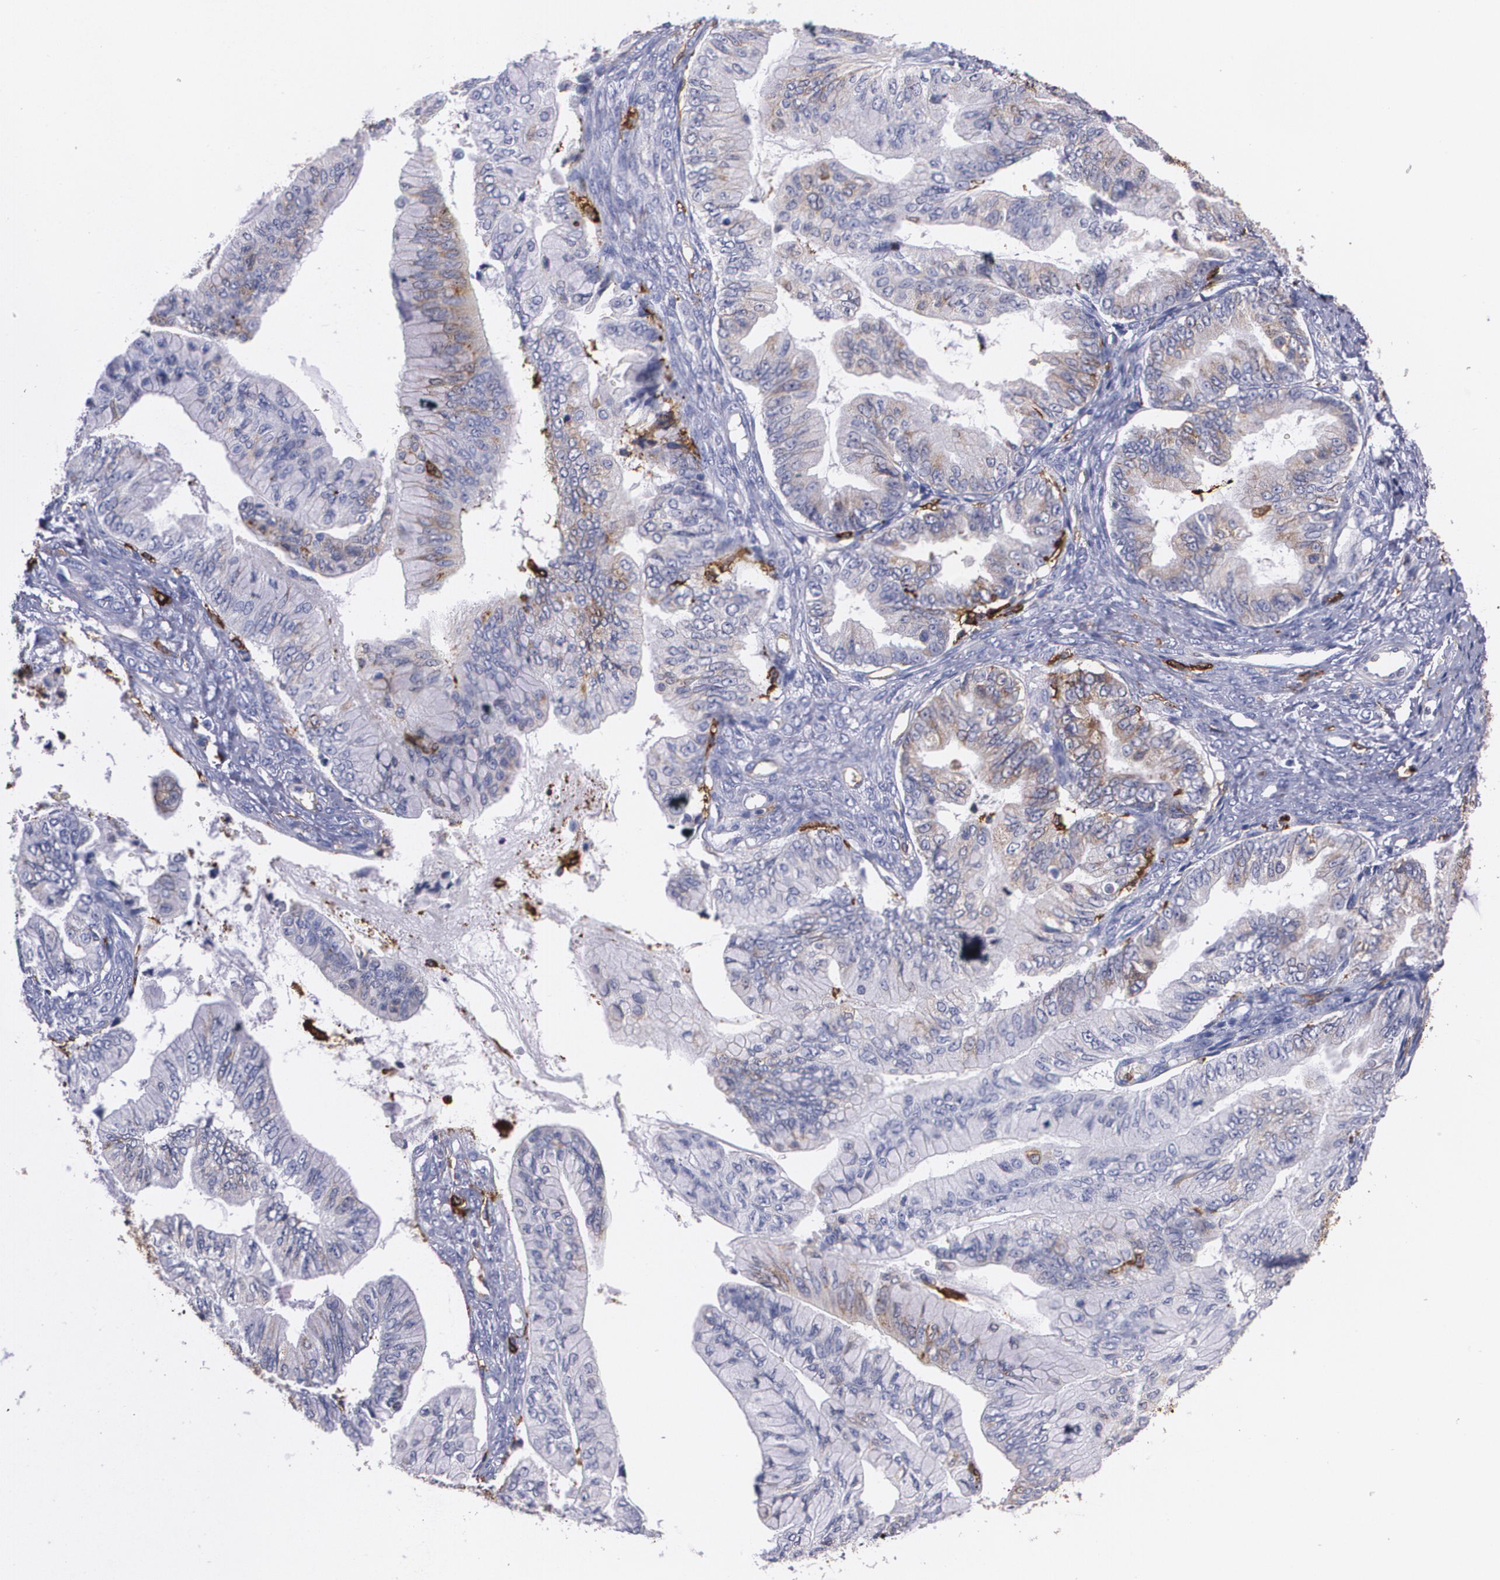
{"staining": {"intensity": "weak", "quantity": ">75%", "location": "cytoplasmic/membranous"}, "tissue": "ovarian cancer", "cell_type": "Tumor cells", "image_type": "cancer", "snomed": [{"axis": "morphology", "description": "Cystadenocarcinoma, mucinous, NOS"}, {"axis": "topography", "description": "Ovary"}], "caption": "About >75% of tumor cells in ovarian cancer (mucinous cystadenocarcinoma) demonstrate weak cytoplasmic/membranous protein positivity as visualized by brown immunohistochemical staining.", "gene": "HLA-DRA", "patient": {"sex": "female", "age": 36}}